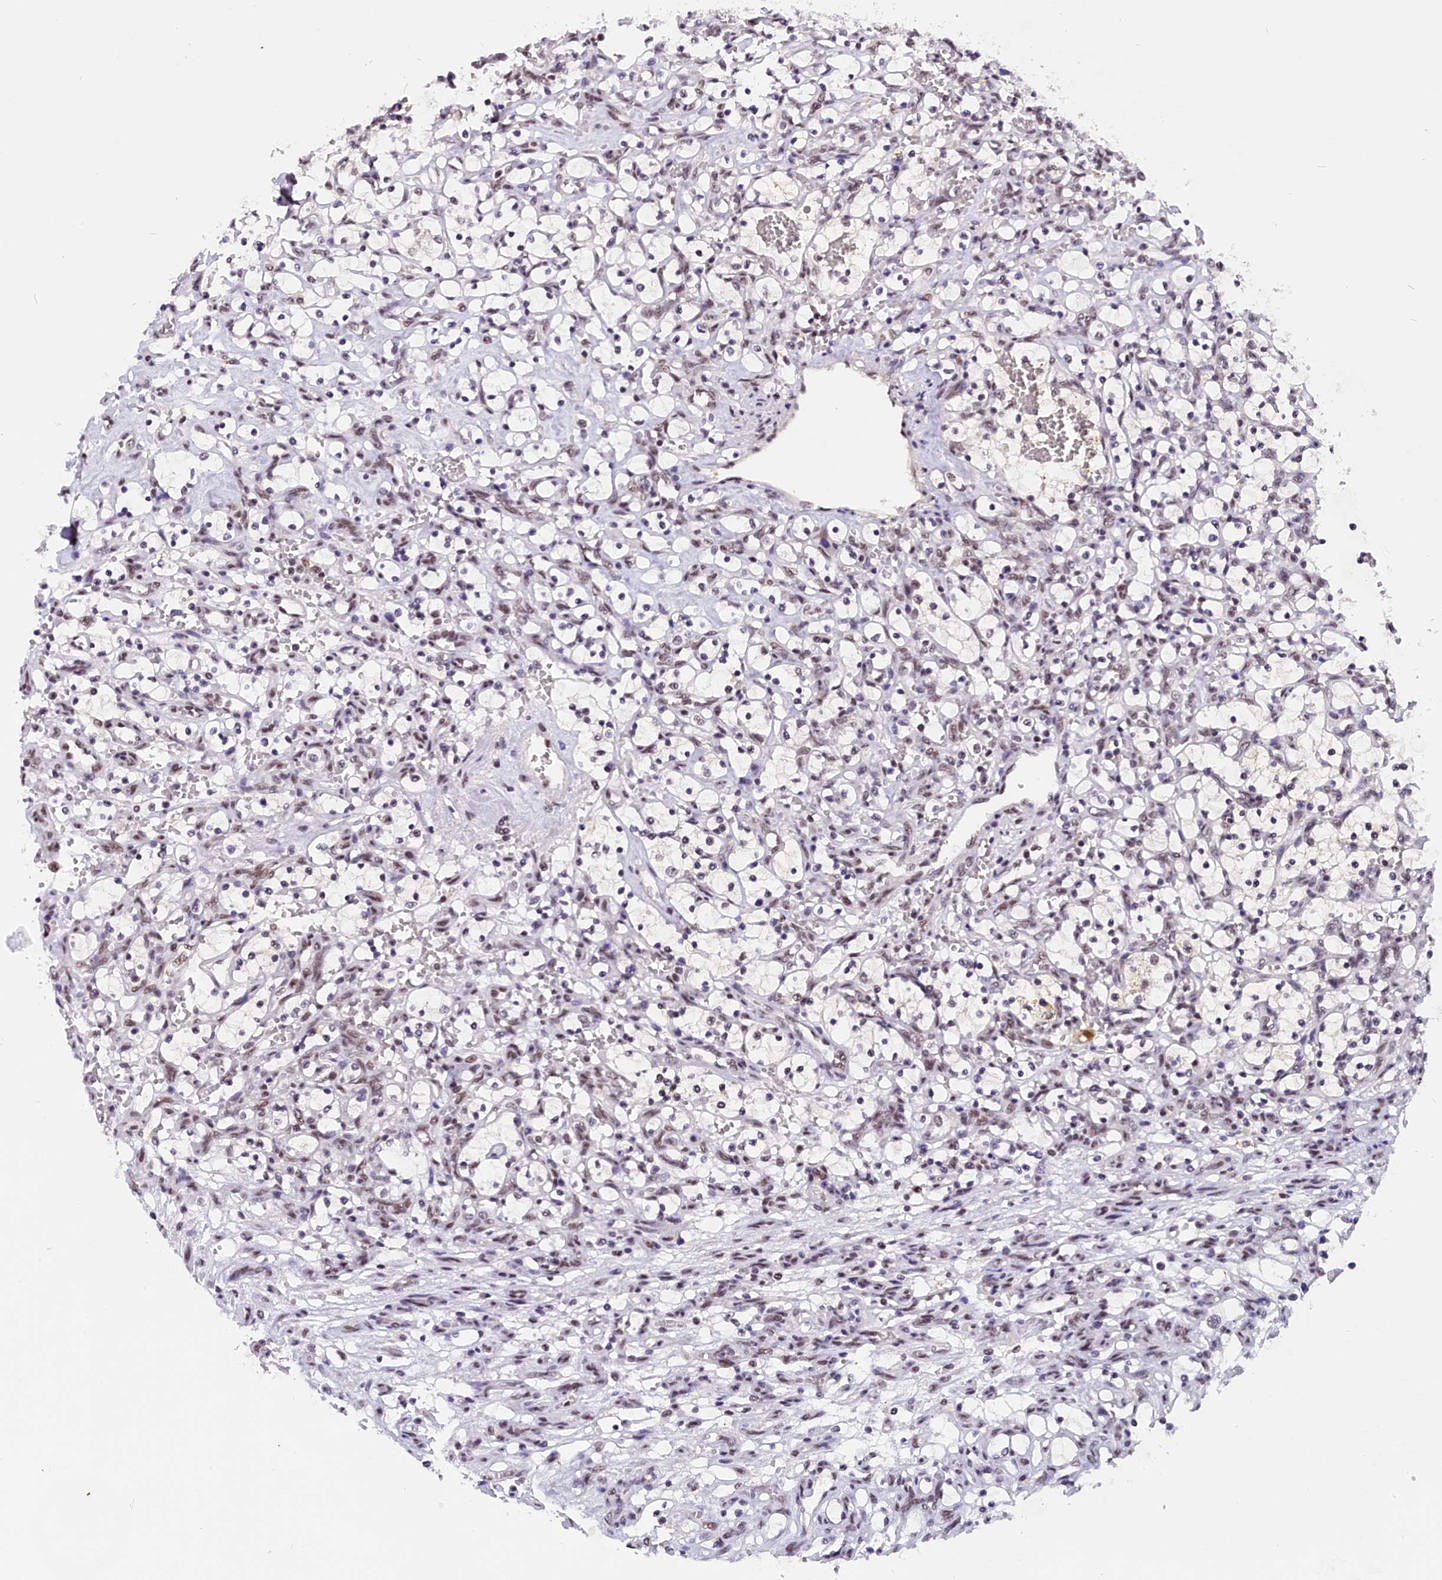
{"staining": {"intensity": "weak", "quantity": "<25%", "location": "nuclear"}, "tissue": "renal cancer", "cell_type": "Tumor cells", "image_type": "cancer", "snomed": [{"axis": "morphology", "description": "Adenocarcinoma, NOS"}, {"axis": "topography", "description": "Kidney"}], "caption": "This is an immunohistochemistry image of renal adenocarcinoma. There is no positivity in tumor cells.", "gene": "ZC3H4", "patient": {"sex": "female", "age": 69}}